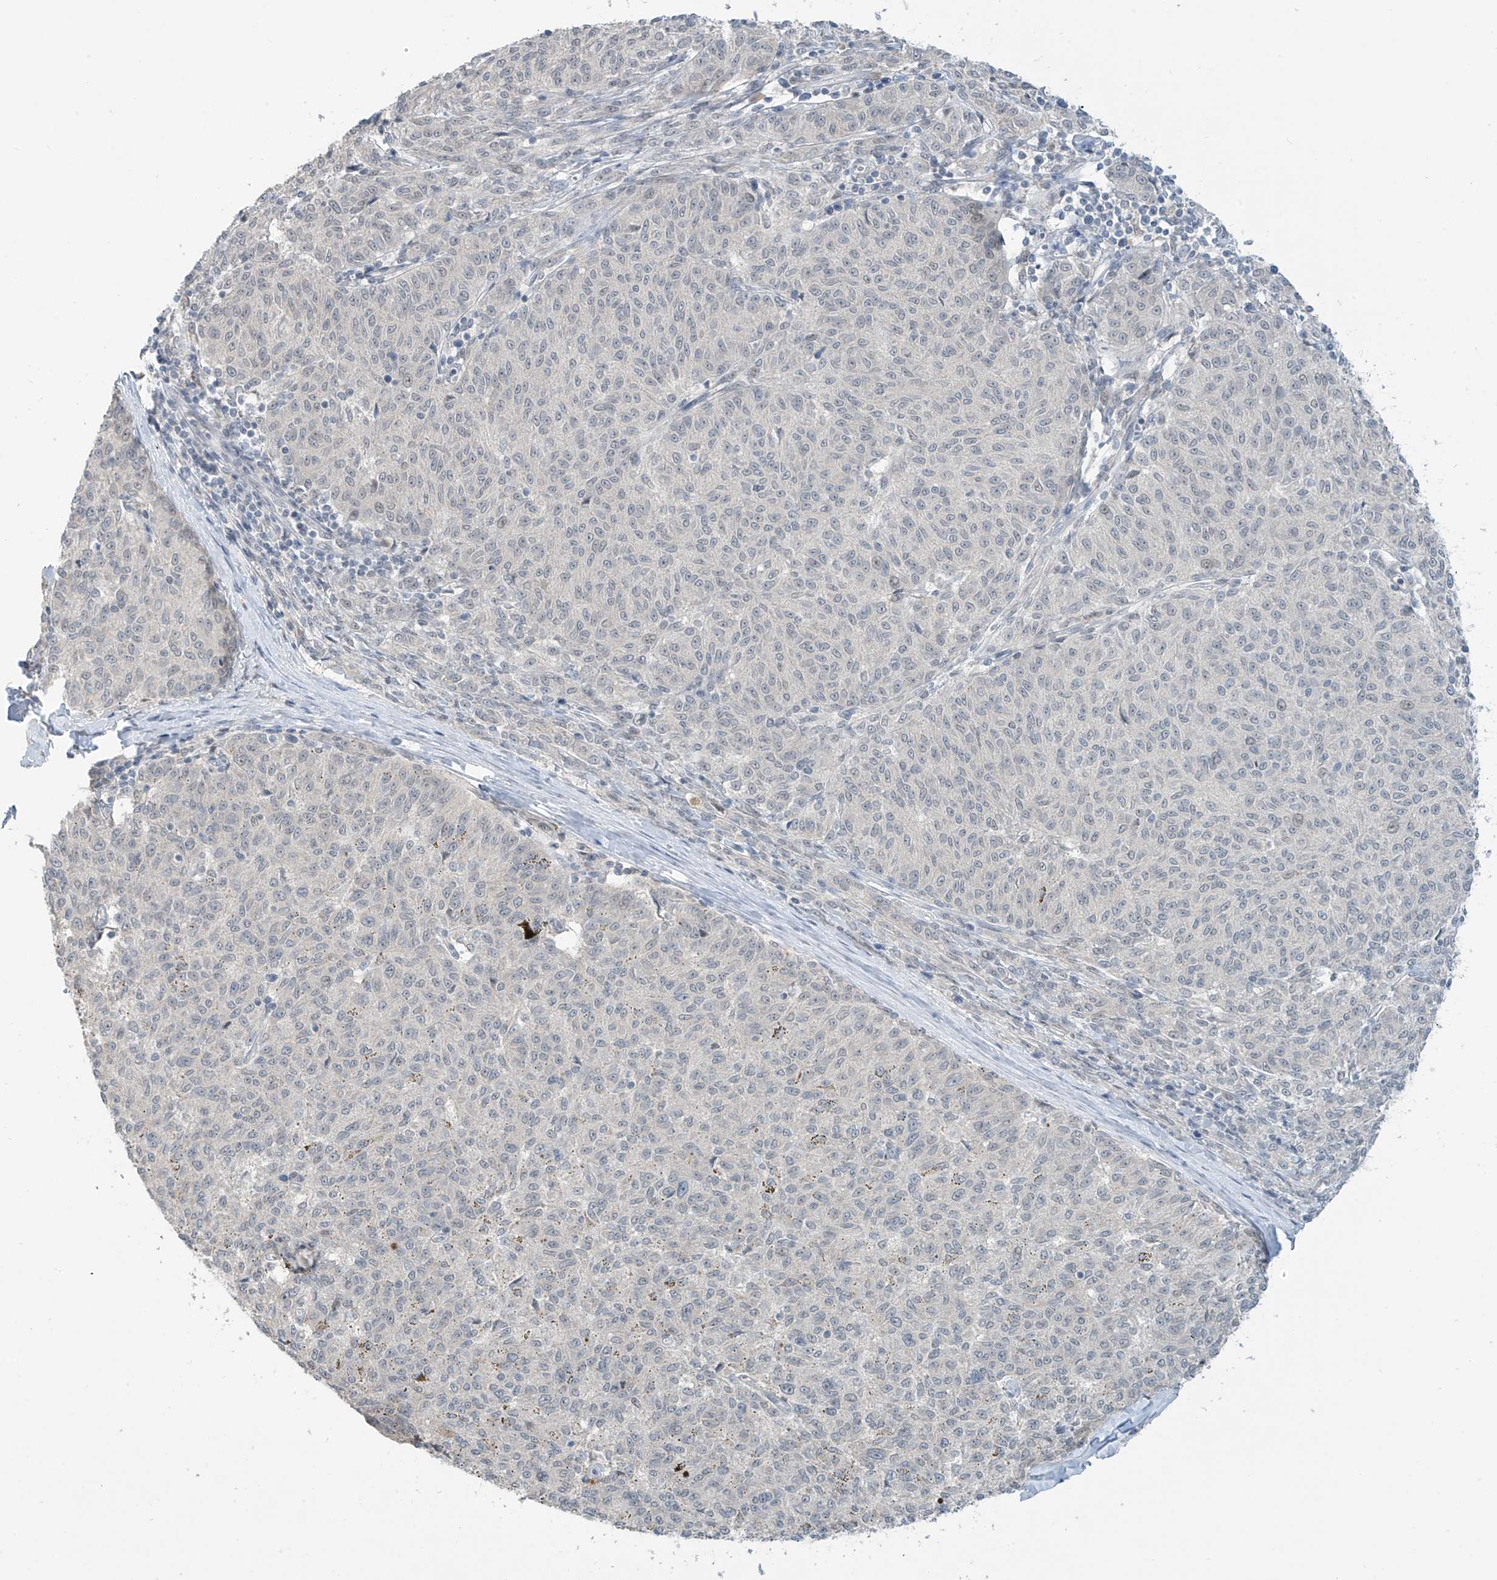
{"staining": {"intensity": "negative", "quantity": "none", "location": "none"}, "tissue": "melanoma", "cell_type": "Tumor cells", "image_type": "cancer", "snomed": [{"axis": "morphology", "description": "Malignant melanoma, NOS"}, {"axis": "topography", "description": "Skin"}], "caption": "Histopathology image shows no protein positivity in tumor cells of malignant melanoma tissue.", "gene": "METAP1D", "patient": {"sex": "female", "age": 72}}